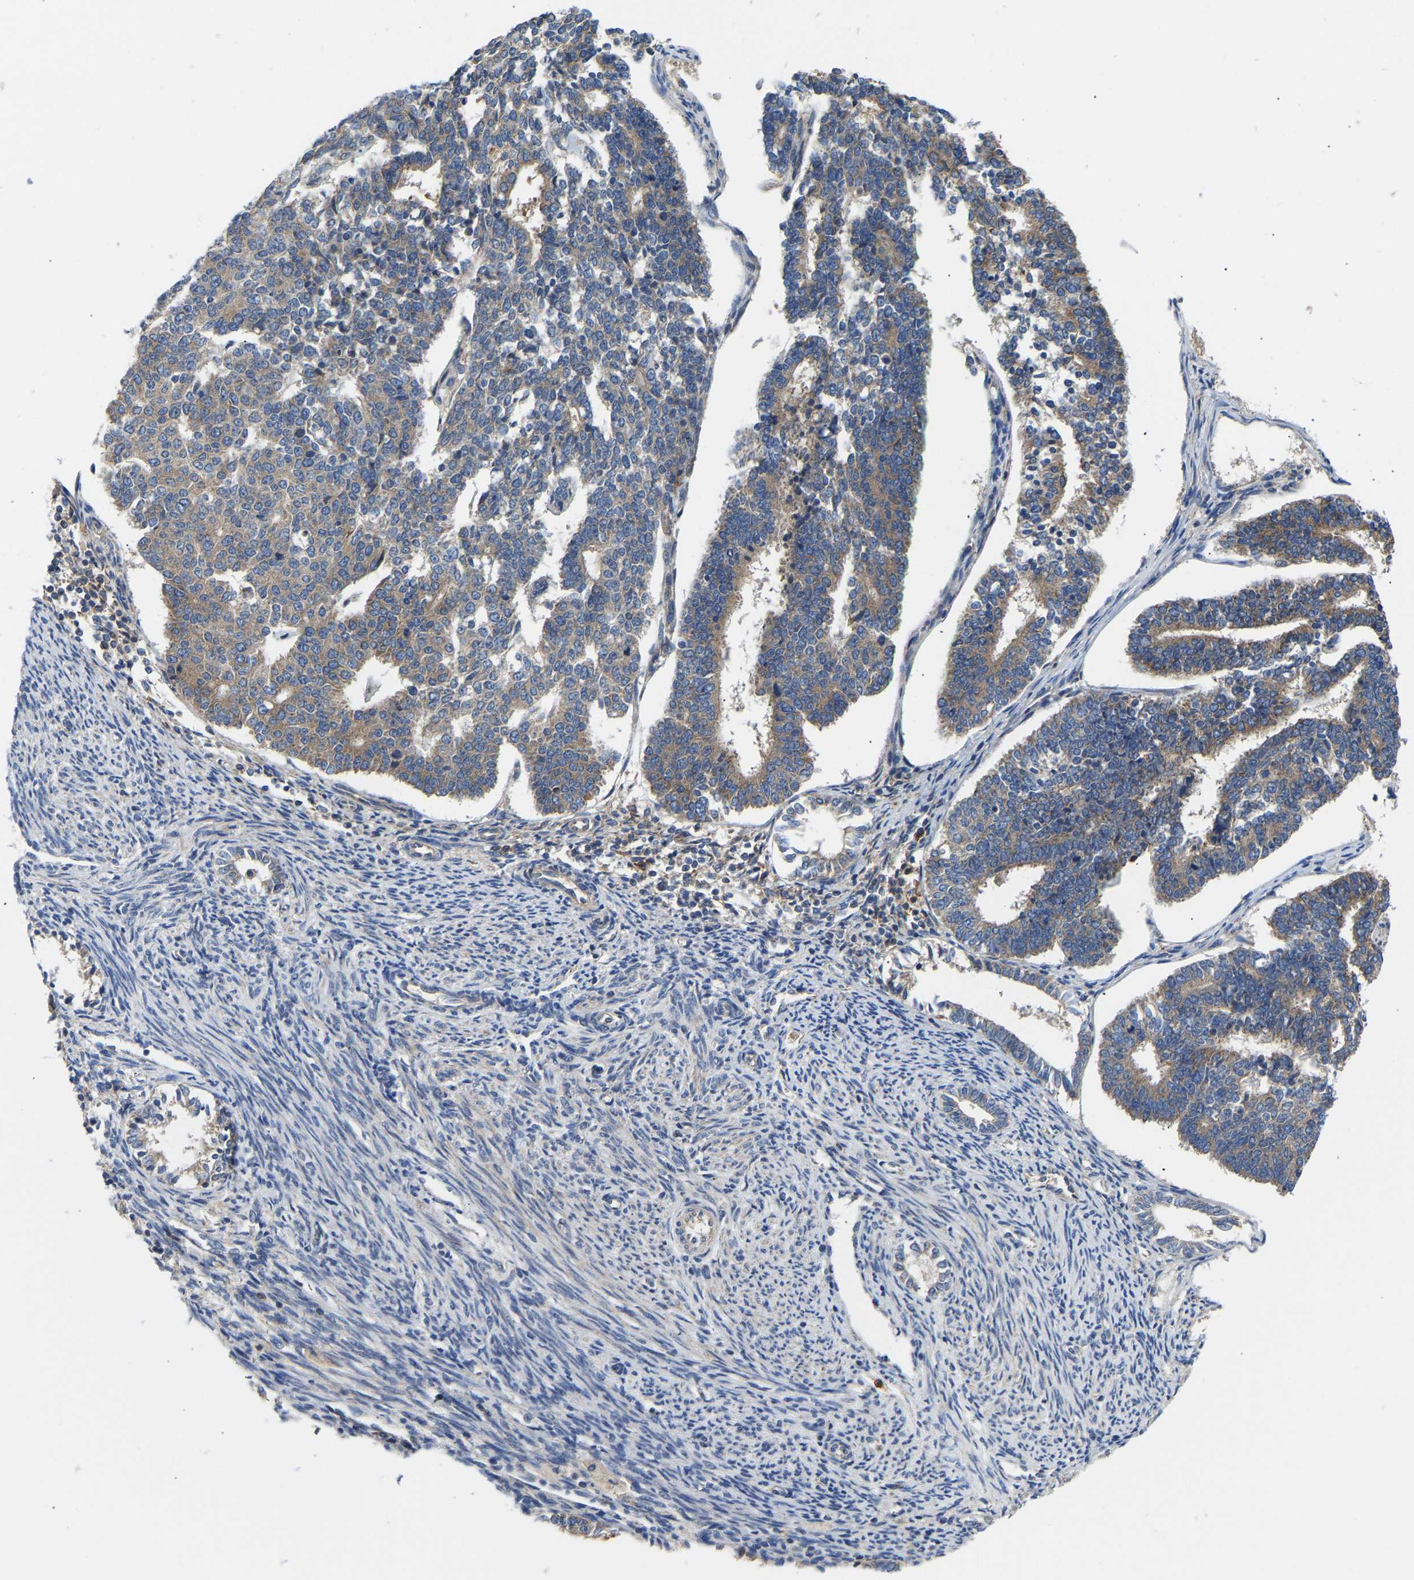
{"staining": {"intensity": "weak", "quantity": ">75%", "location": "cytoplasmic/membranous"}, "tissue": "endometrial cancer", "cell_type": "Tumor cells", "image_type": "cancer", "snomed": [{"axis": "morphology", "description": "Adenocarcinoma, NOS"}, {"axis": "topography", "description": "Endometrium"}], "caption": "Immunohistochemistry histopathology image of neoplastic tissue: adenocarcinoma (endometrial) stained using immunohistochemistry reveals low levels of weak protein expression localized specifically in the cytoplasmic/membranous of tumor cells, appearing as a cytoplasmic/membranous brown color.", "gene": "AIMP2", "patient": {"sex": "female", "age": 70}}